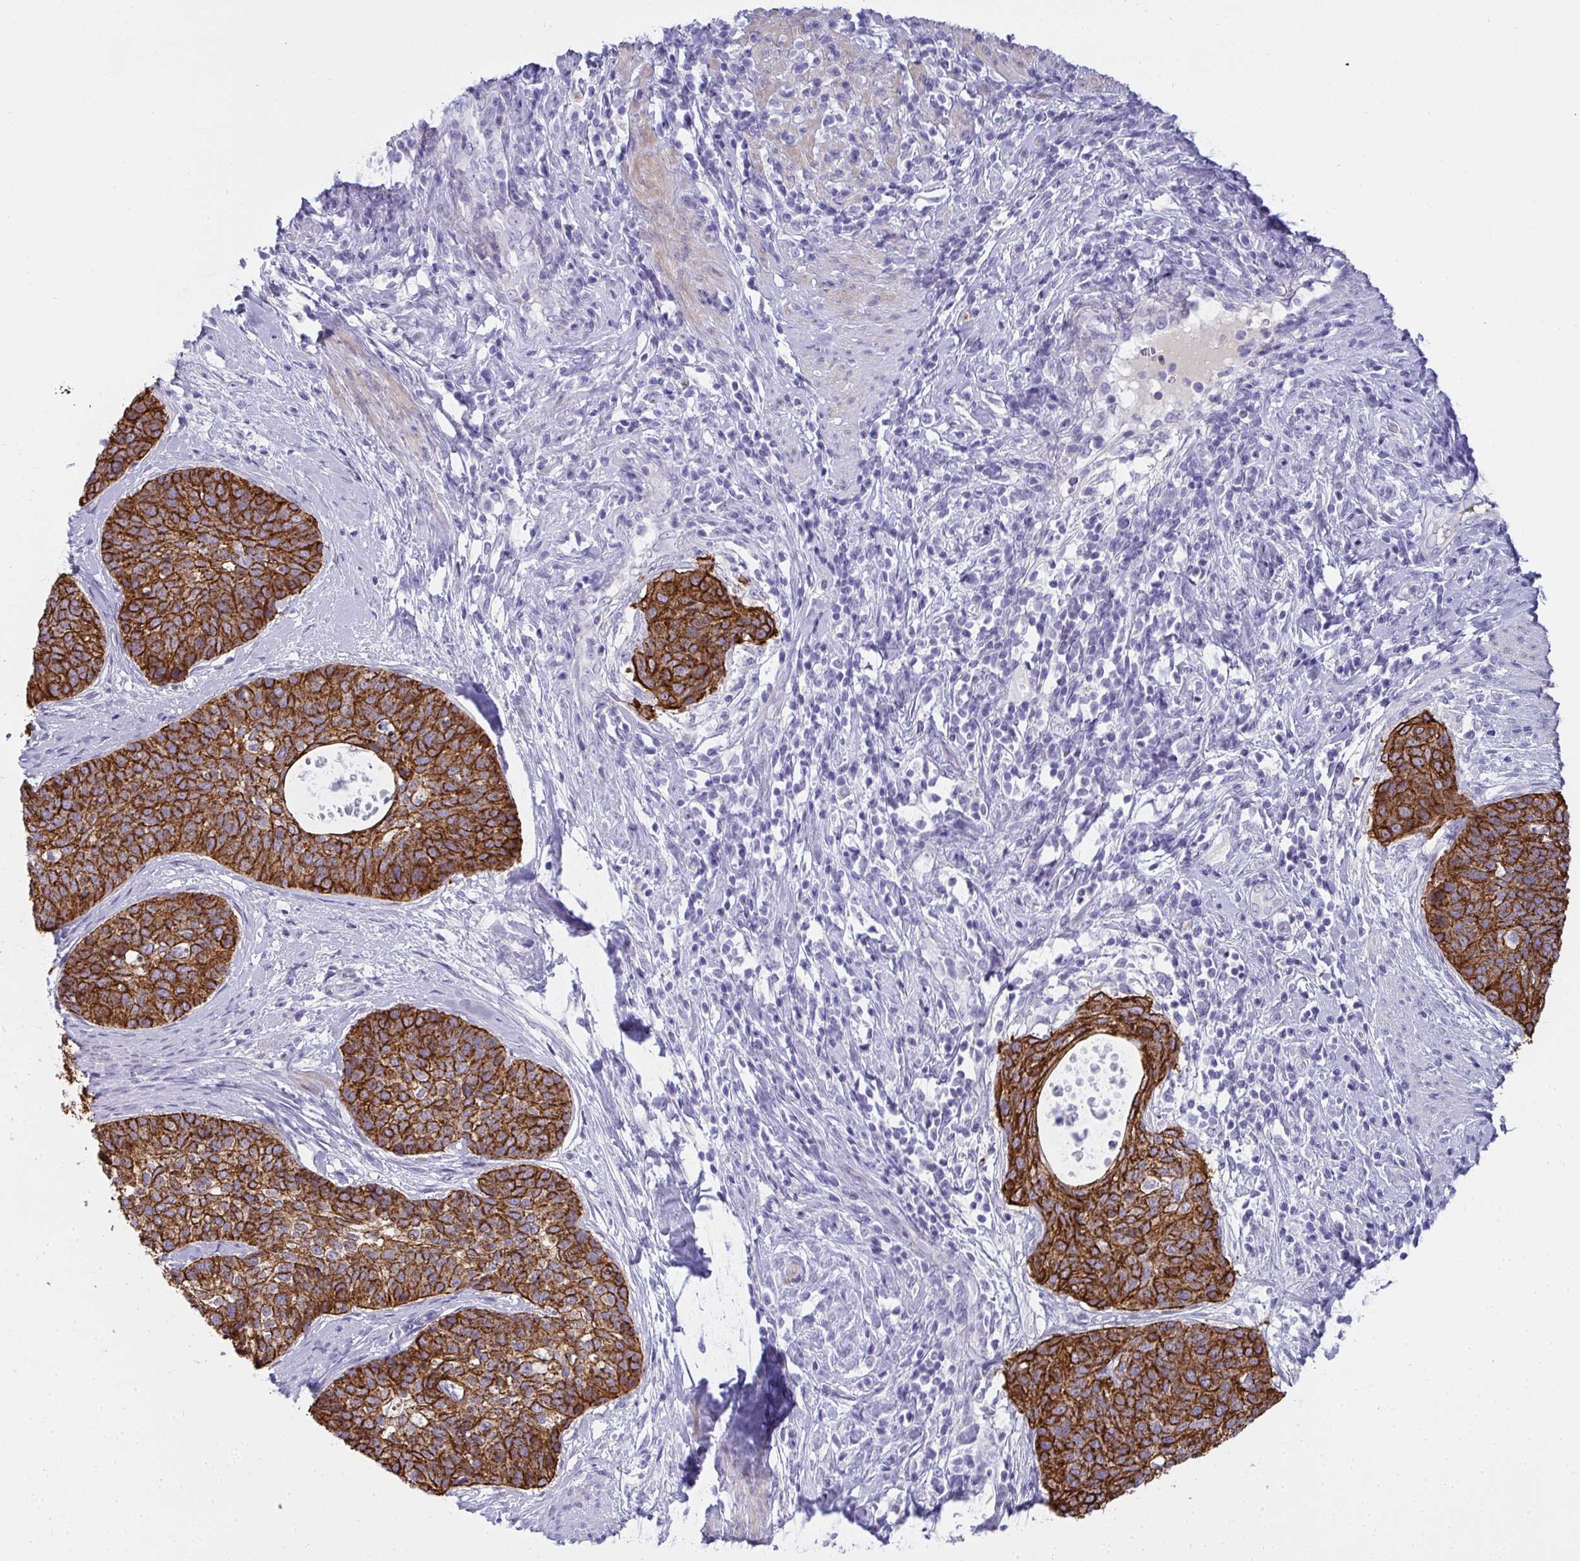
{"staining": {"intensity": "strong", "quantity": ">75%", "location": "cytoplasmic/membranous"}, "tissue": "cervical cancer", "cell_type": "Tumor cells", "image_type": "cancer", "snomed": [{"axis": "morphology", "description": "Squamous cell carcinoma, NOS"}, {"axis": "topography", "description": "Cervix"}], "caption": "DAB (3,3'-diaminobenzidine) immunohistochemical staining of human cervical cancer demonstrates strong cytoplasmic/membranous protein expression in about >75% of tumor cells. The protein of interest is stained brown, and the nuclei are stained in blue (DAB IHC with brightfield microscopy, high magnification).", "gene": "AK5", "patient": {"sex": "female", "age": 69}}